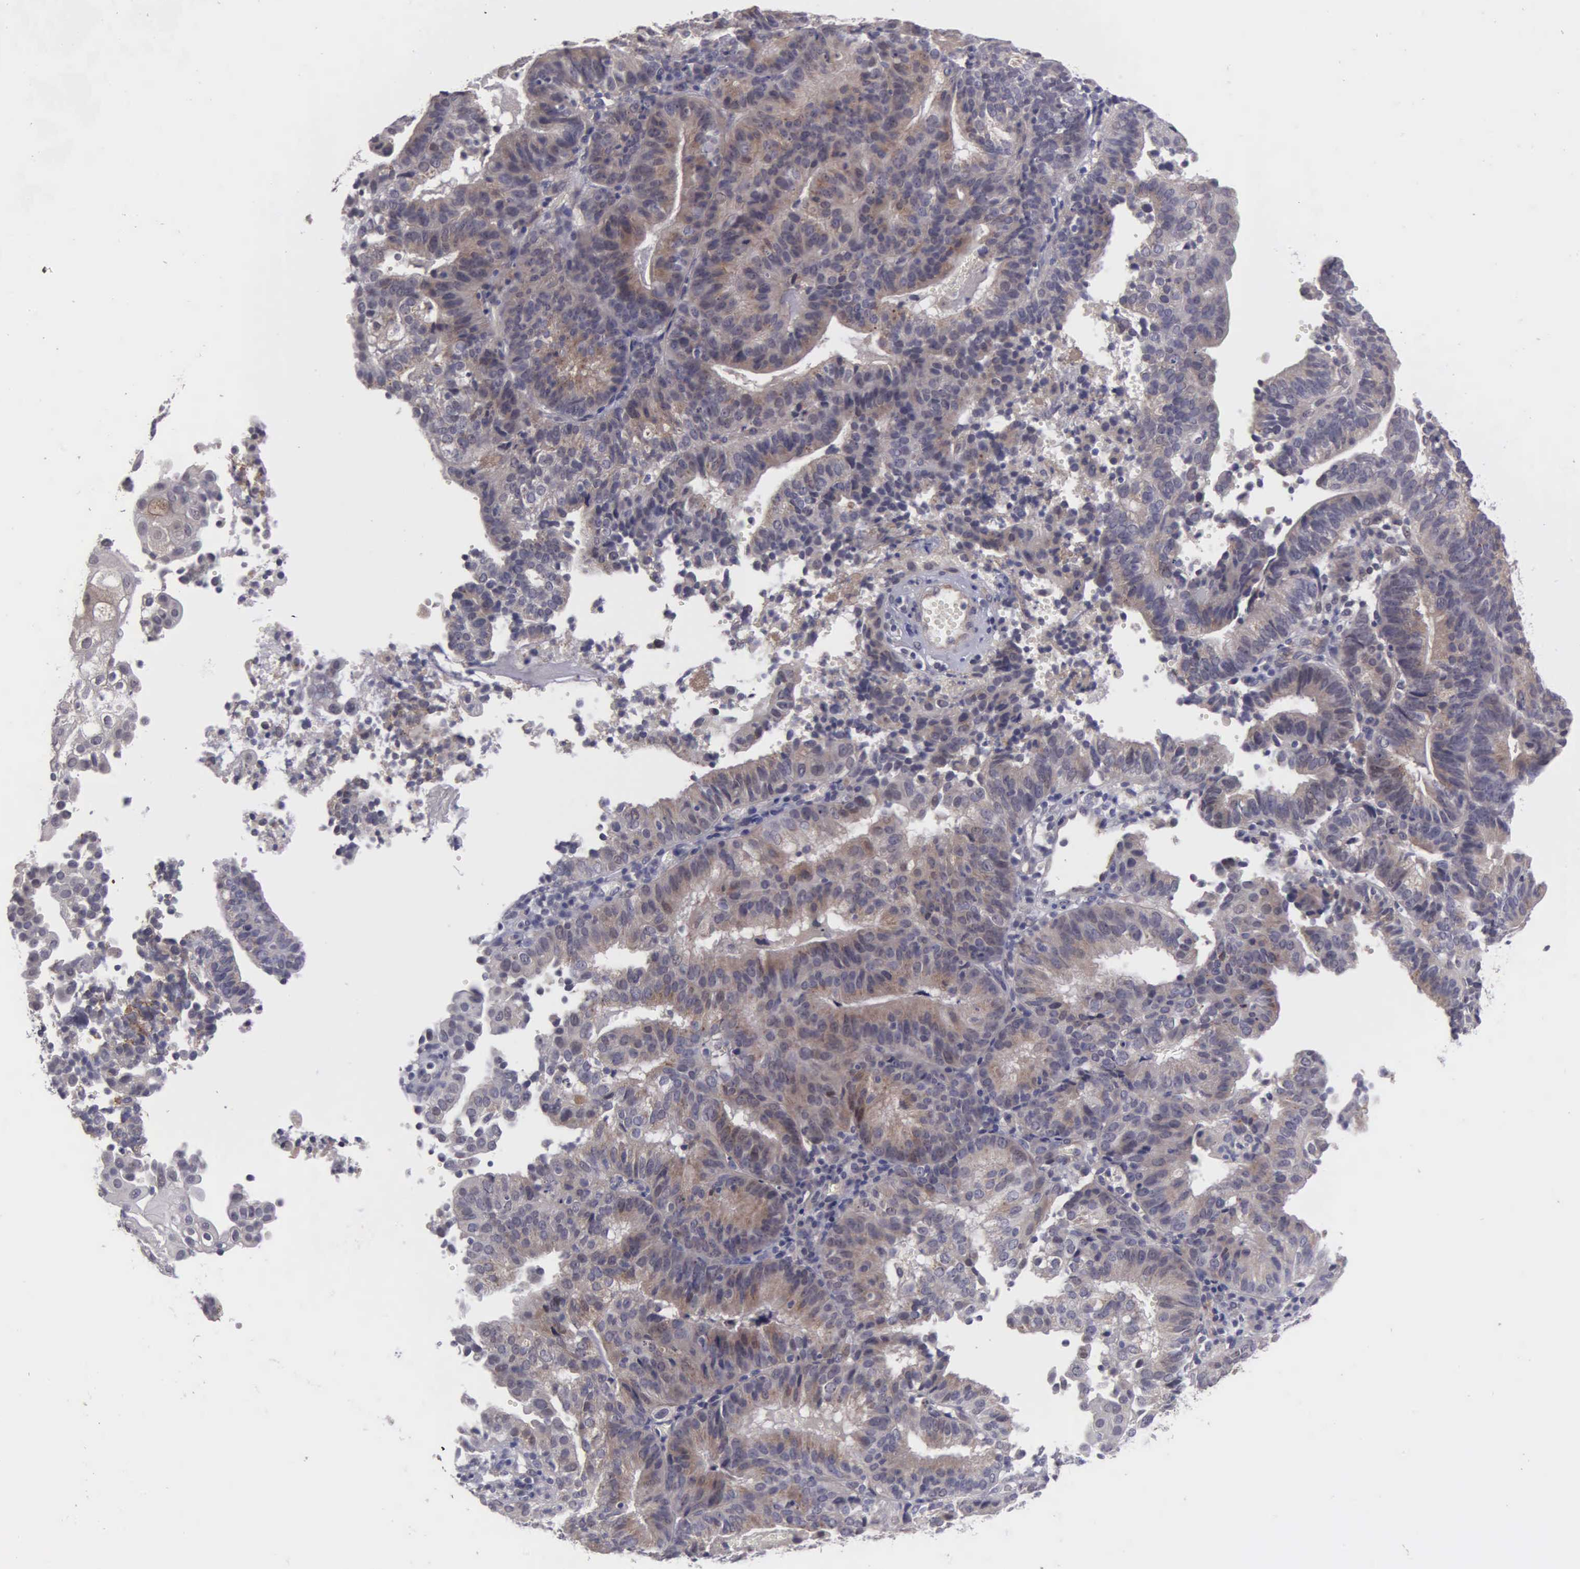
{"staining": {"intensity": "weak", "quantity": ">75%", "location": "cytoplasmic/membranous"}, "tissue": "cervical cancer", "cell_type": "Tumor cells", "image_type": "cancer", "snomed": [{"axis": "morphology", "description": "Adenocarcinoma, NOS"}, {"axis": "topography", "description": "Cervix"}], "caption": "This photomicrograph demonstrates cervical cancer stained with immunohistochemistry to label a protein in brown. The cytoplasmic/membranous of tumor cells show weak positivity for the protein. Nuclei are counter-stained blue.", "gene": "RTL10", "patient": {"sex": "female", "age": 60}}